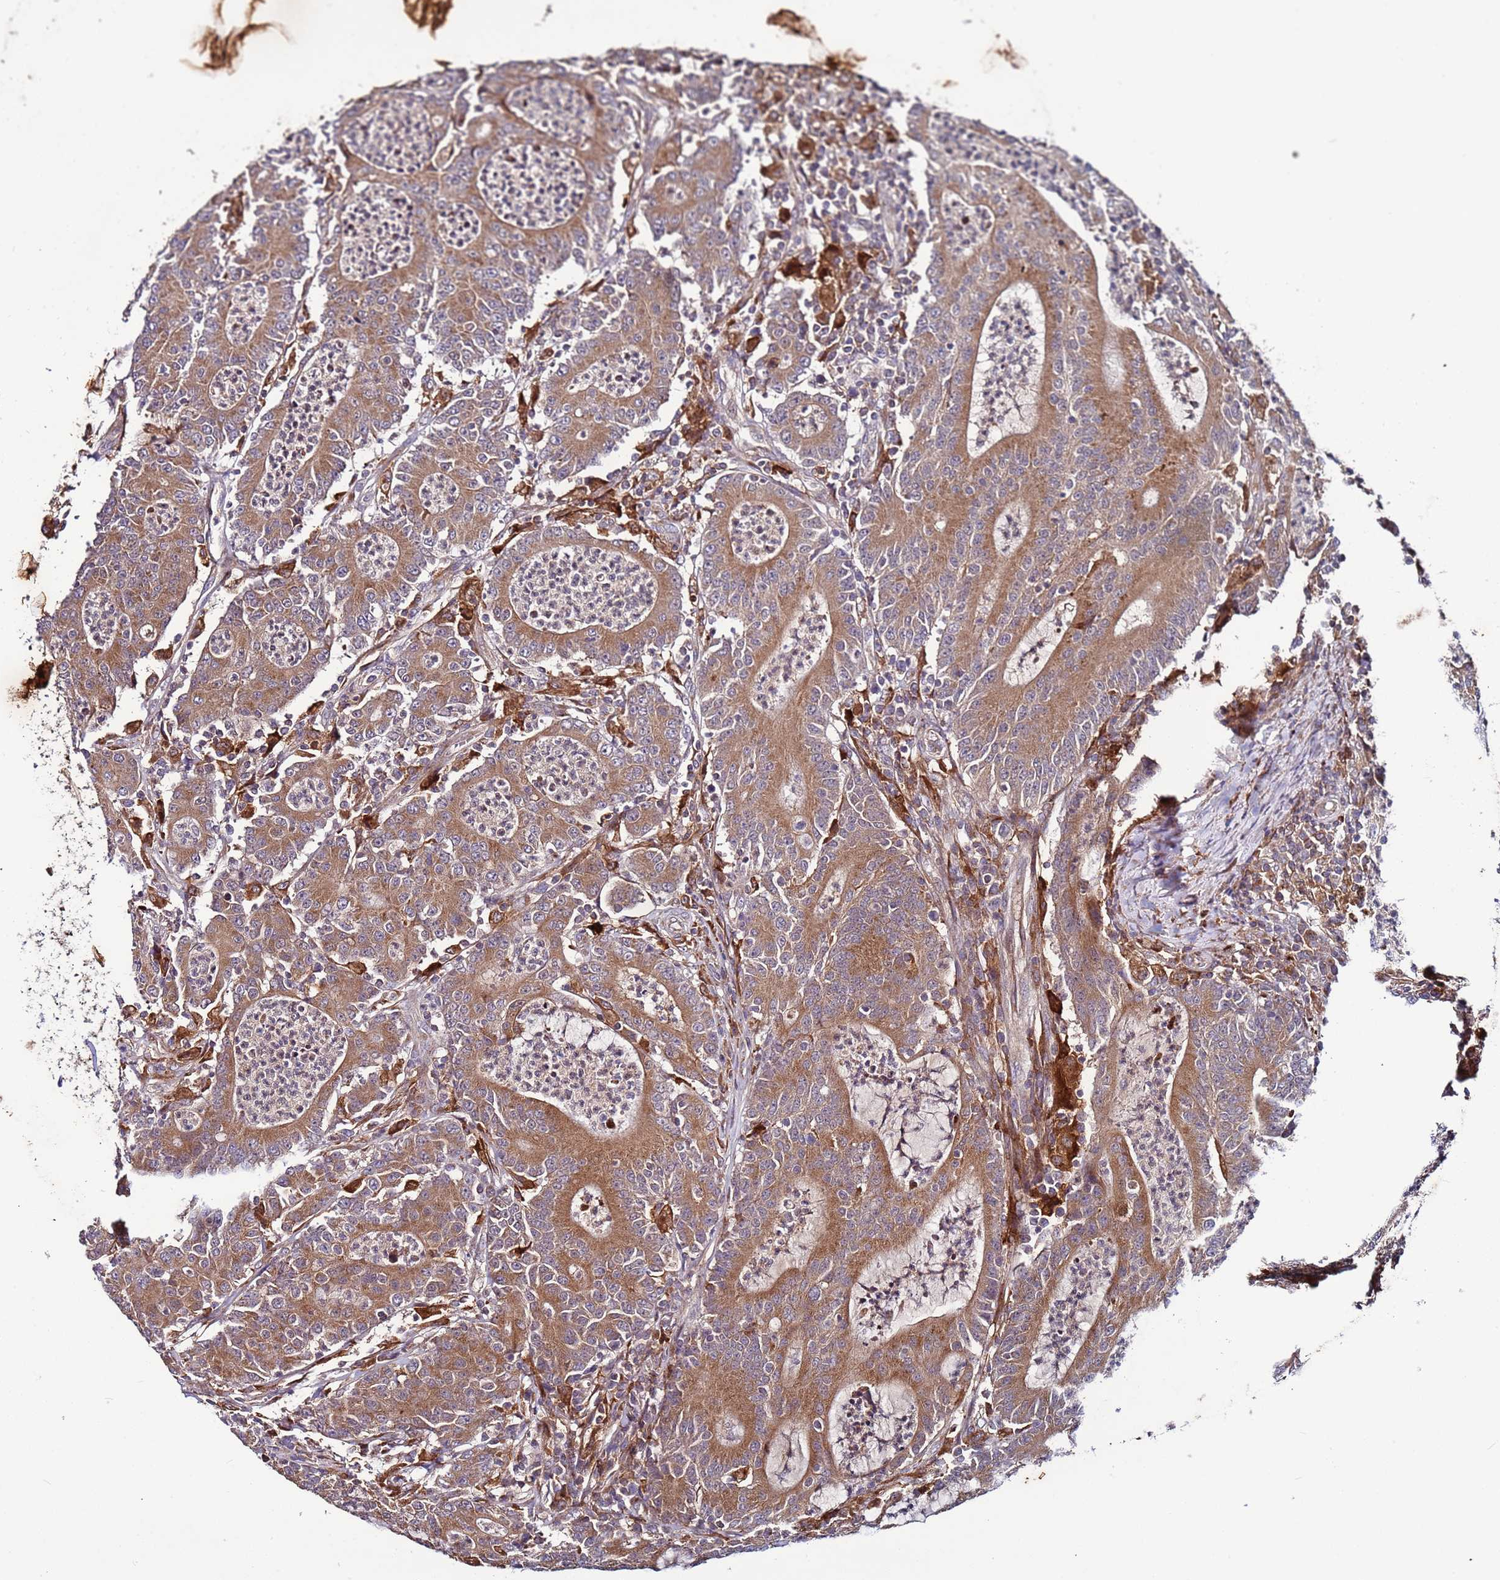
{"staining": {"intensity": "moderate", "quantity": ">75%", "location": "cytoplasmic/membranous"}, "tissue": "colorectal cancer", "cell_type": "Tumor cells", "image_type": "cancer", "snomed": [{"axis": "morphology", "description": "Adenocarcinoma, NOS"}, {"axis": "topography", "description": "Colon"}], "caption": "Immunohistochemical staining of colorectal cancer (adenocarcinoma) demonstrates medium levels of moderate cytoplasmic/membranous protein expression in approximately >75% of tumor cells.", "gene": "TMEM176B", "patient": {"sex": "male", "age": 83}}